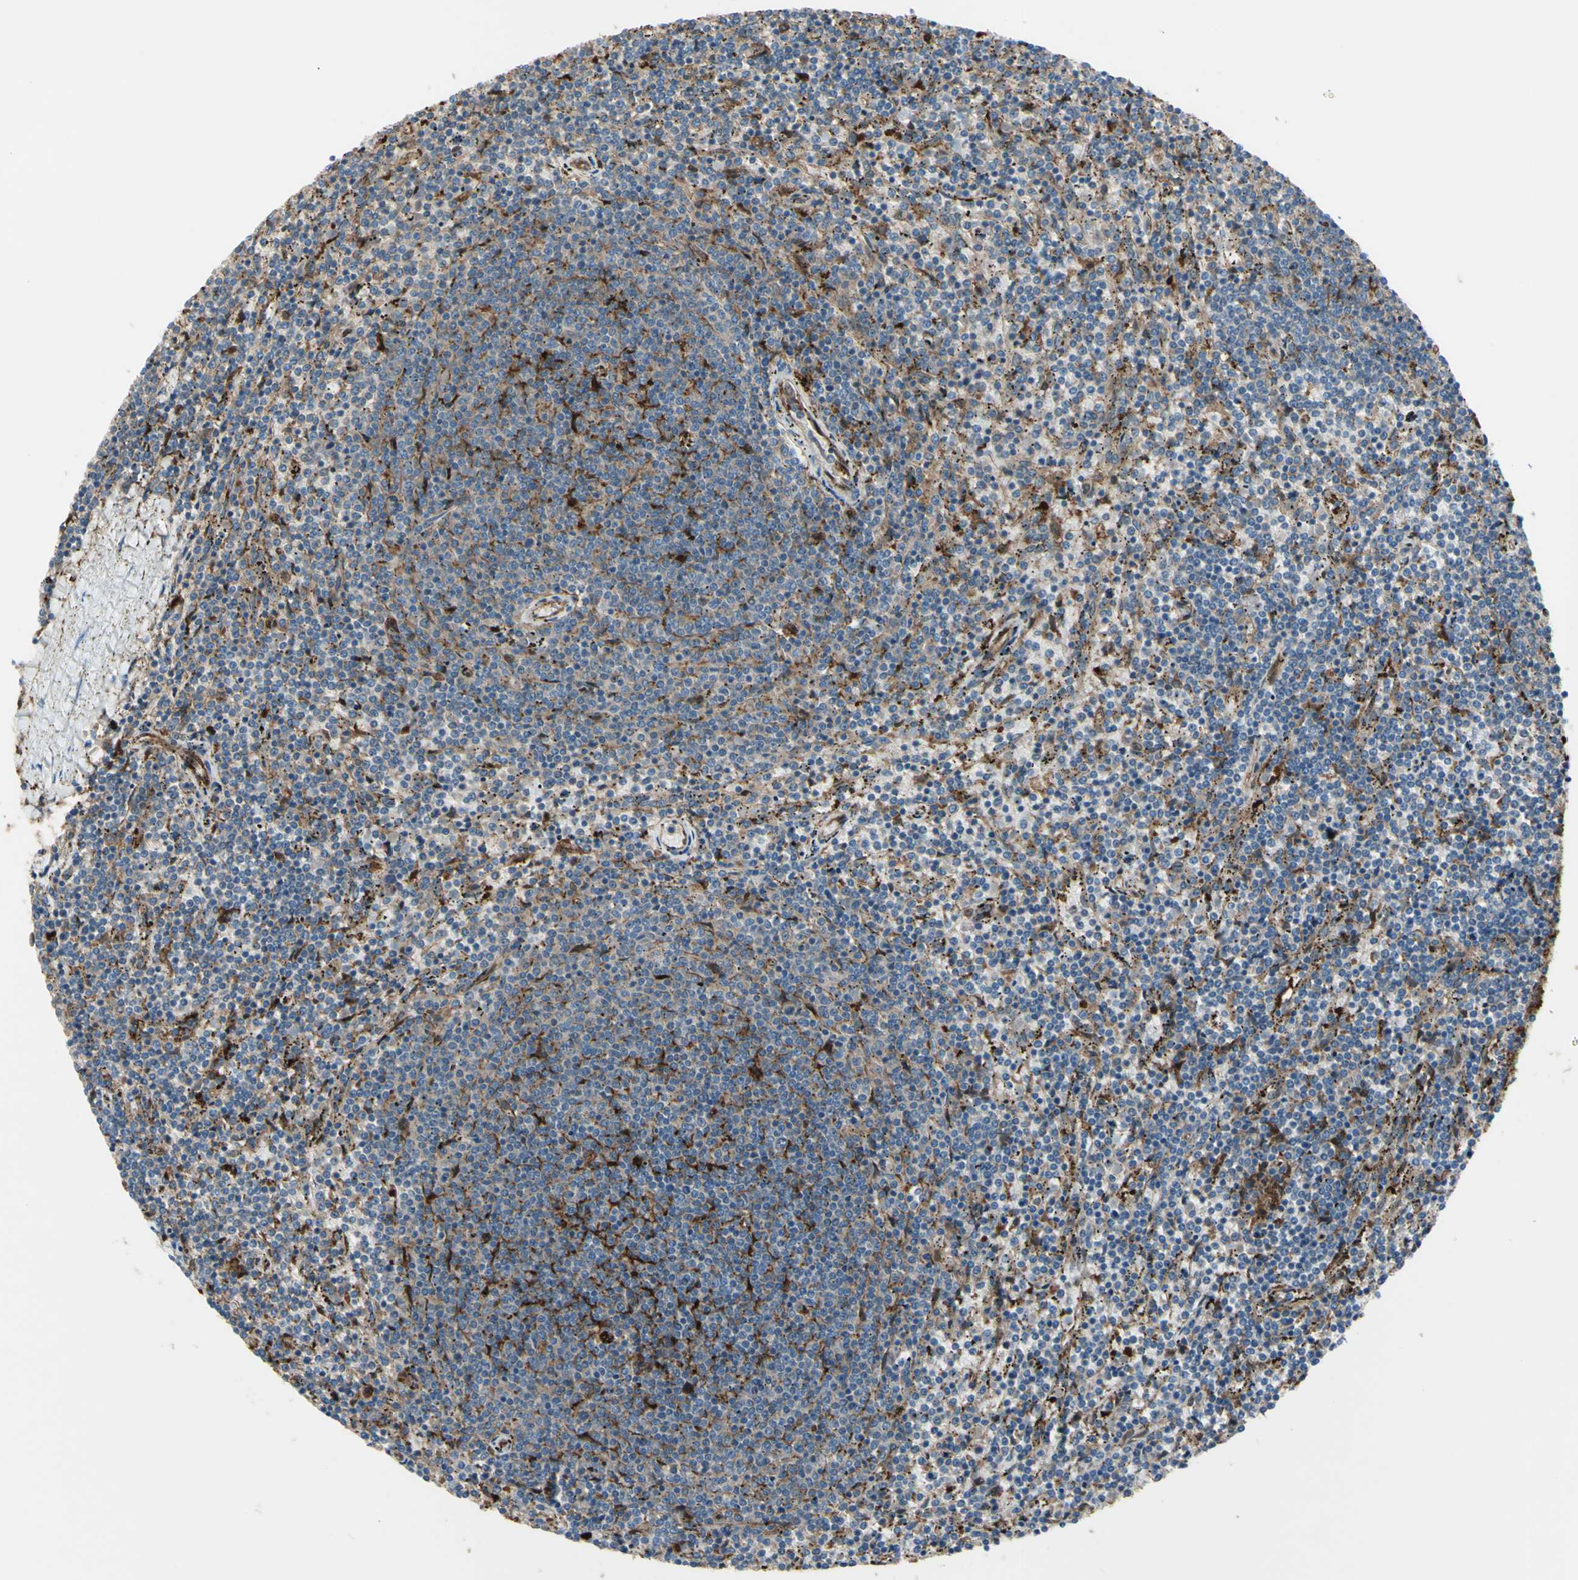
{"staining": {"intensity": "weak", "quantity": "<25%", "location": "cytoplasmic/membranous"}, "tissue": "lymphoma", "cell_type": "Tumor cells", "image_type": "cancer", "snomed": [{"axis": "morphology", "description": "Malignant lymphoma, non-Hodgkin's type, Low grade"}, {"axis": "topography", "description": "Spleen"}], "caption": "High power microscopy histopathology image of an immunohistochemistry (IHC) image of low-grade malignant lymphoma, non-Hodgkin's type, revealing no significant positivity in tumor cells.", "gene": "IGSF9B", "patient": {"sex": "female", "age": 50}}